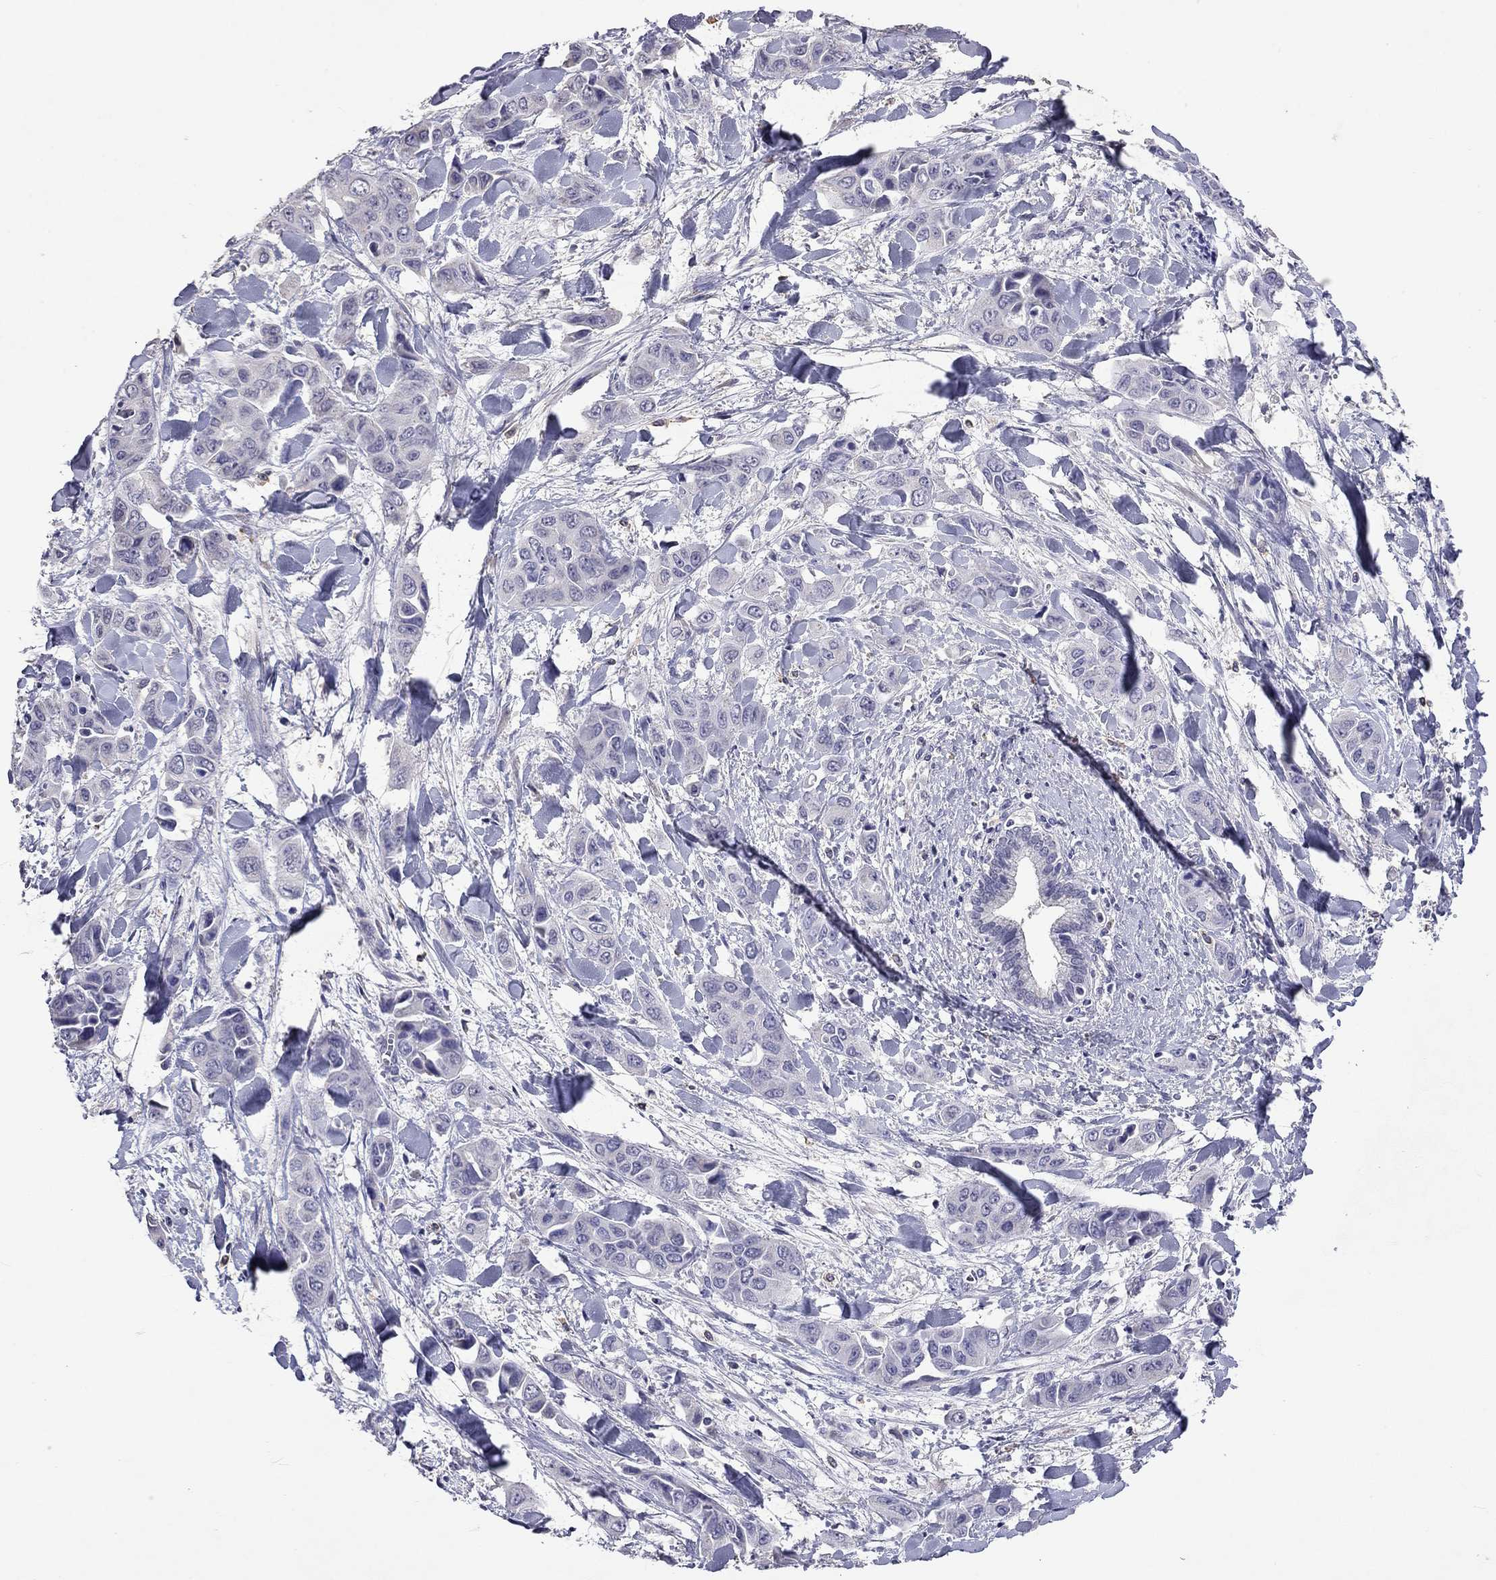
{"staining": {"intensity": "negative", "quantity": "none", "location": "none"}, "tissue": "liver cancer", "cell_type": "Tumor cells", "image_type": "cancer", "snomed": [{"axis": "morphology", "description": "Cholangiocarcinoma"}, {"axis": "topography", "description": "Liver"}], "caption": "Micrograph shows no protein positivity in tumor cells of liver cancer (cholangiocarcinoma) tissue.", "gene": "WNK3", "patient": {"sex": "female", "age": 52}}